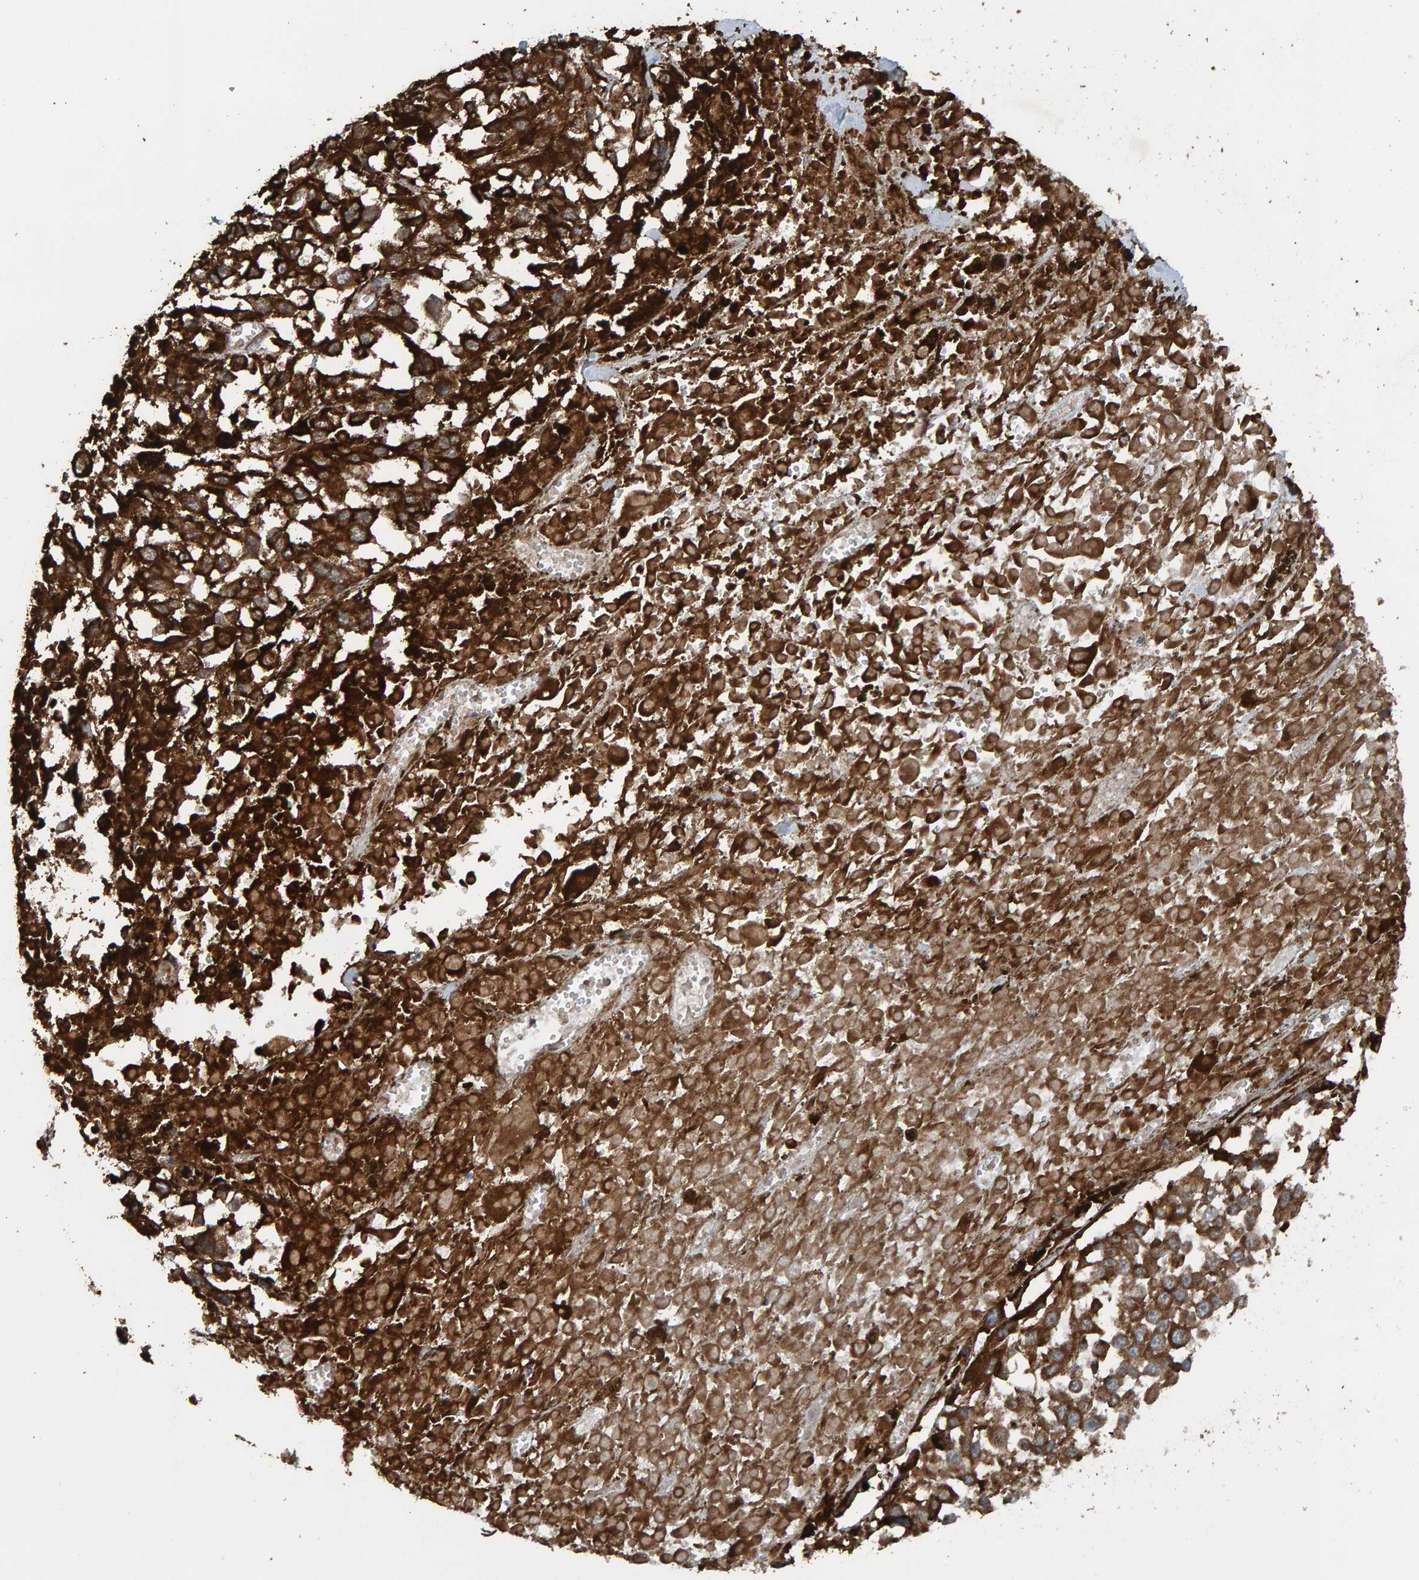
{"staining": {"intensity": "strong", "quantity": ">75%", "location": "cytoplasmic/membranous"}, "tissue": "melanoma", "cell_type": "Tumor cells", "image_type": "cancer", "snomed": [{"axis": "morphology", "description": "Malignant melanoma, Metastatic site"}, {"axis": "topography", "description": "Lymph node"}], "caption": "A micrograph showing strong cytoplasmic/membranous positivity in about >75% of tumor cells in malignant melanoma (metastatic site), as visualized by brown immunohistochemical staining.", "gene": "DUS1L", "patient": {"sex": "male", "age": 59}}